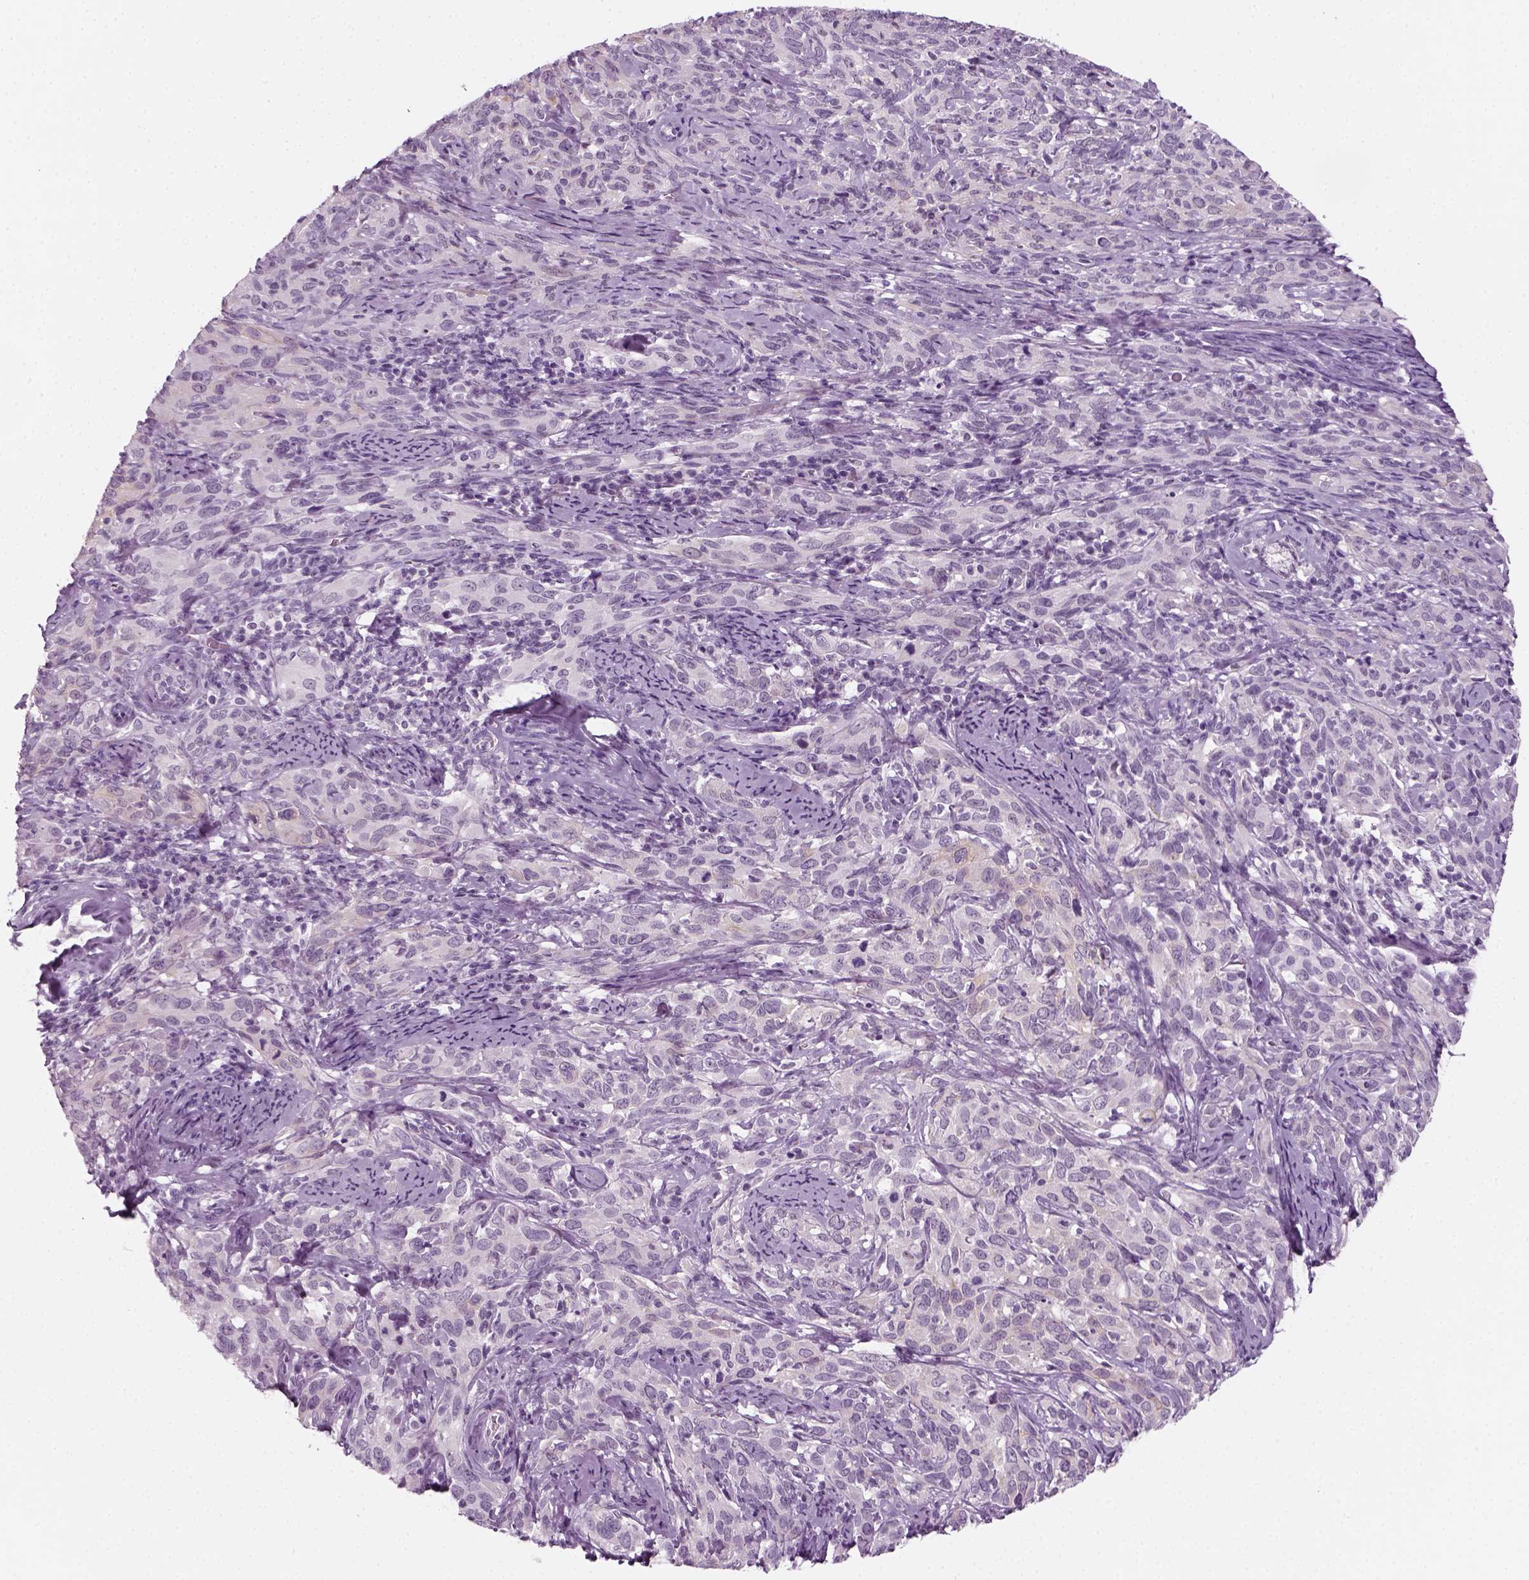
{"staining": {"intensity": "negative", "quantity": "none", "location": "none"}, "tissue": "cervical cancer", "cell_type": "Tumor cells", "image_type": "cancer", "snomed": [{"axis": "morphology", "description": "Normal tissue, NOS"}, {"axis": "morphology", "description": "Squamous cell carcinoma, NOS"}, {"axis": "topography", "description": "Cervix"}], "caption": "Protein analysis of cervical squamous cell carcinoma demonstrates no significant positivity in tumor cells.", "gene": "KRT75", "patient": {"sex": "female", "age": 51}}